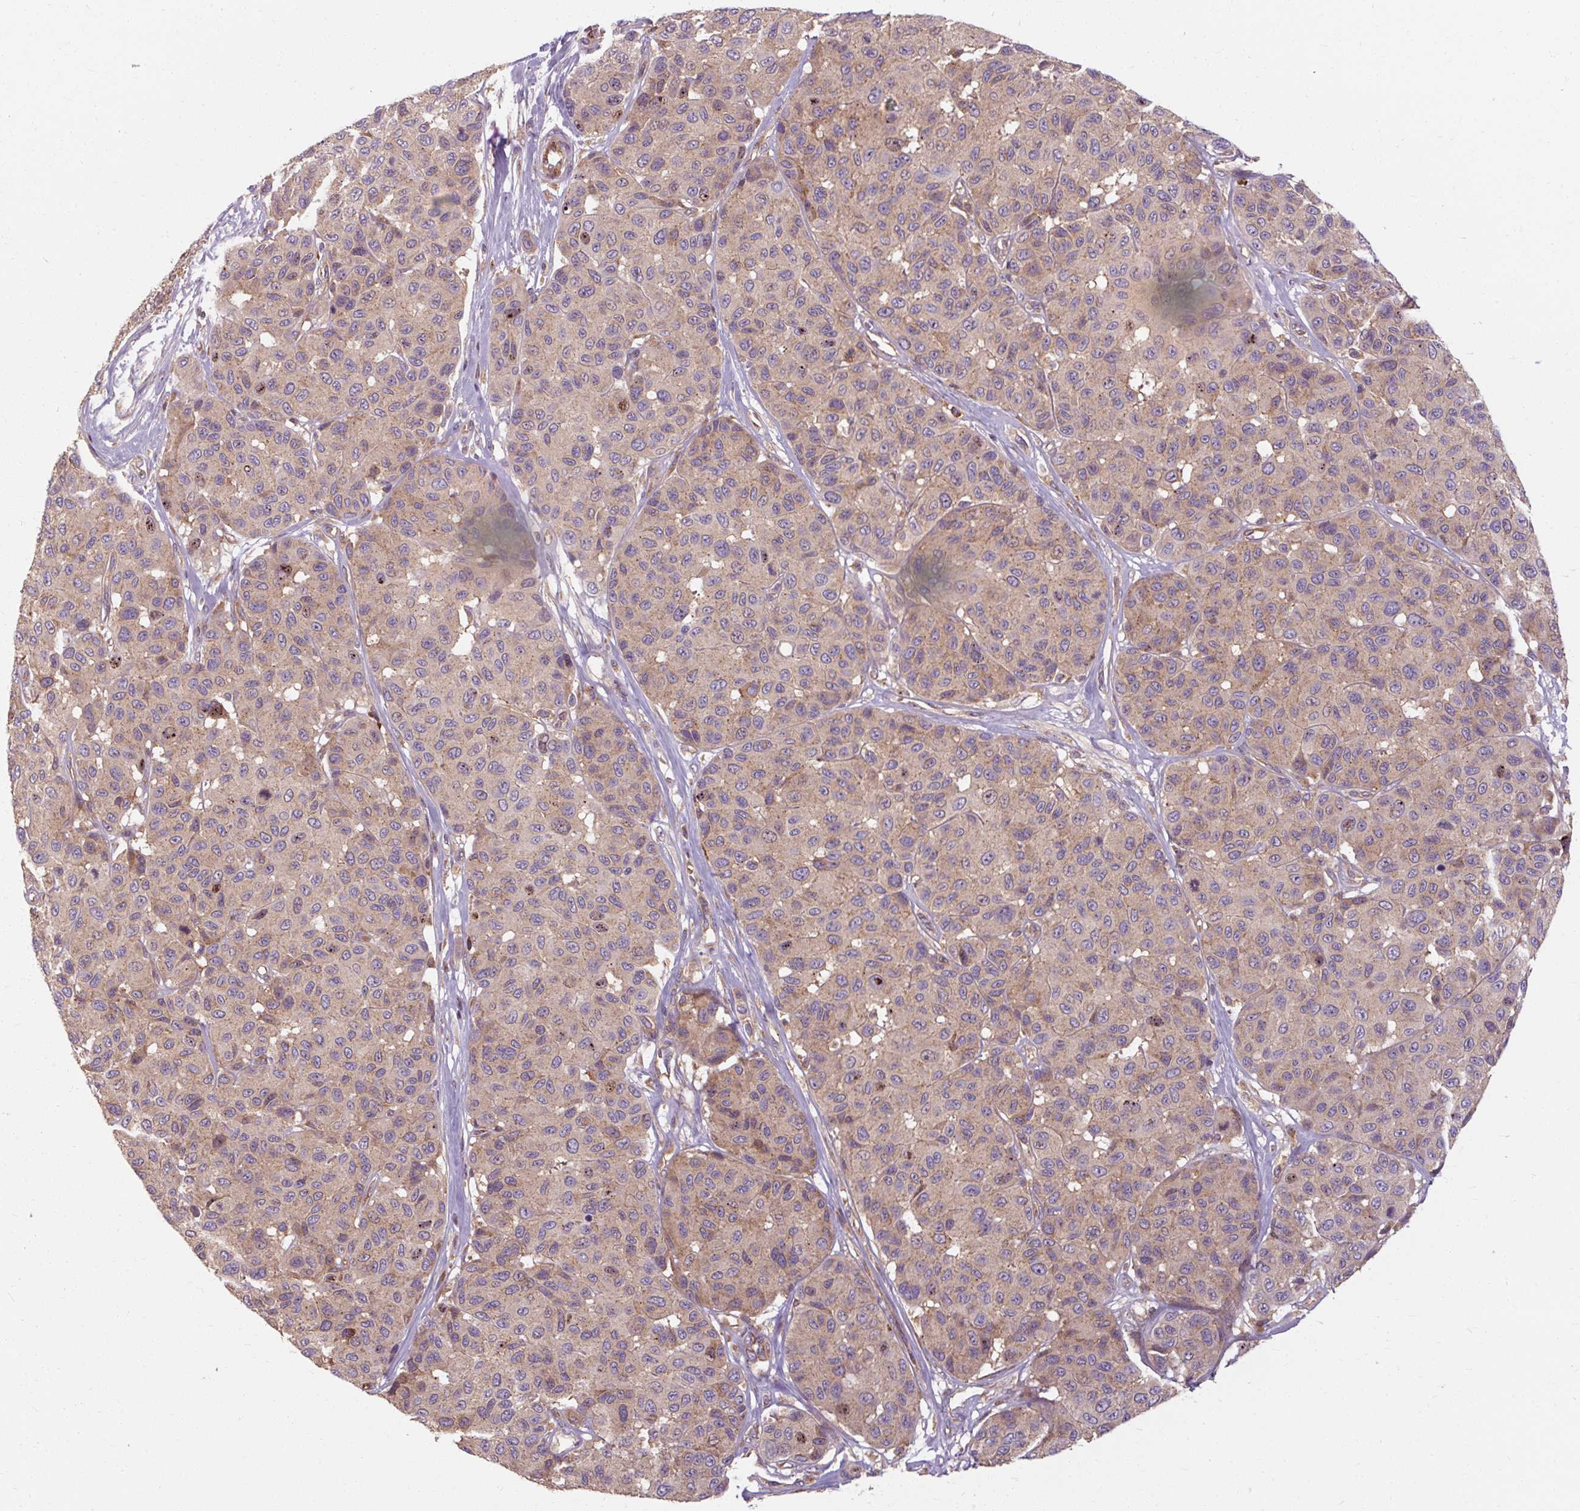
{"staining": {"intensity": "moderate", "quantity": ">75%", "location": "cytoplasmic/membranous"}, "tissue": "melanoma", "cell_type": "Tumor cells", "image_type": "cancer", "snomed": [{"axis": "morphology", "description": "Malignant melanoma, NOS"}, {"axis": "topography", "description": "Skin"}], "caption": "Immunohistochemical staining of human malignant melanoma exhibits medium levels of moderate cytoplasmic/membranous protein expression in approximately >75% of tumor cells.", "gene": "TBC1D4", "patient": {"sex": "female", "age": 66}}